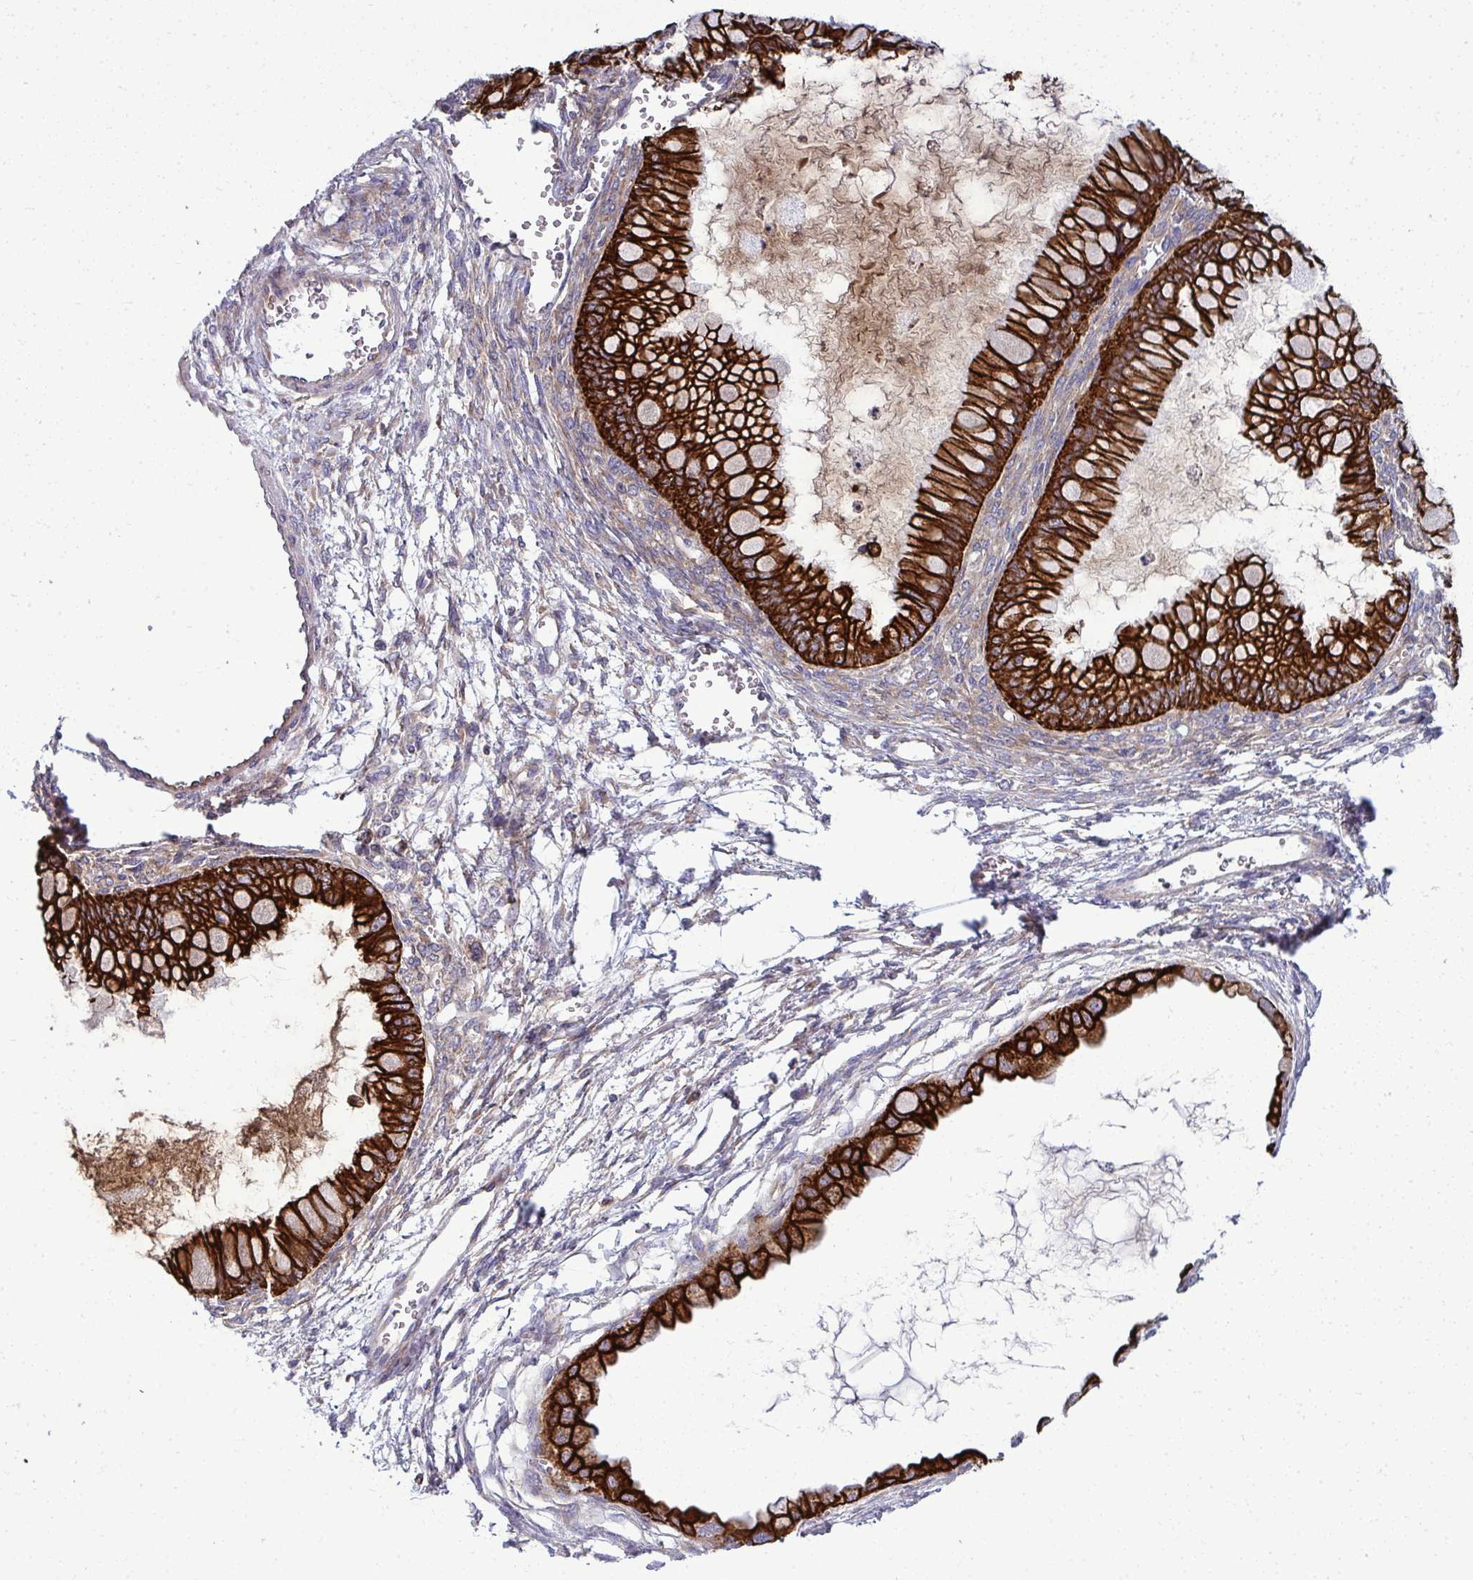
{"staining": {"intensity": "strong", "quantity": ">75%", "location": "cytoplasmic/membranous"}, "tissue": "ovarian cancer", "cell_type": "Tumor cells", "image_type": "cancer", "snomed": [{"axis": "morphology", "description": "Cystadenocarcinoma, mucinous, NOS"}, {"axis": "topography", "description": "Ovary"}], "caption": "There is high levels of strong cytoplasmic/membranous positivity in tumor cells of ovarian mucinous cystadenocarcinoma, as demonstrated by immunohistochemical staining (brown color).", "gene": "GFPT2", "patient": {"sex": "female", "age": 34}}